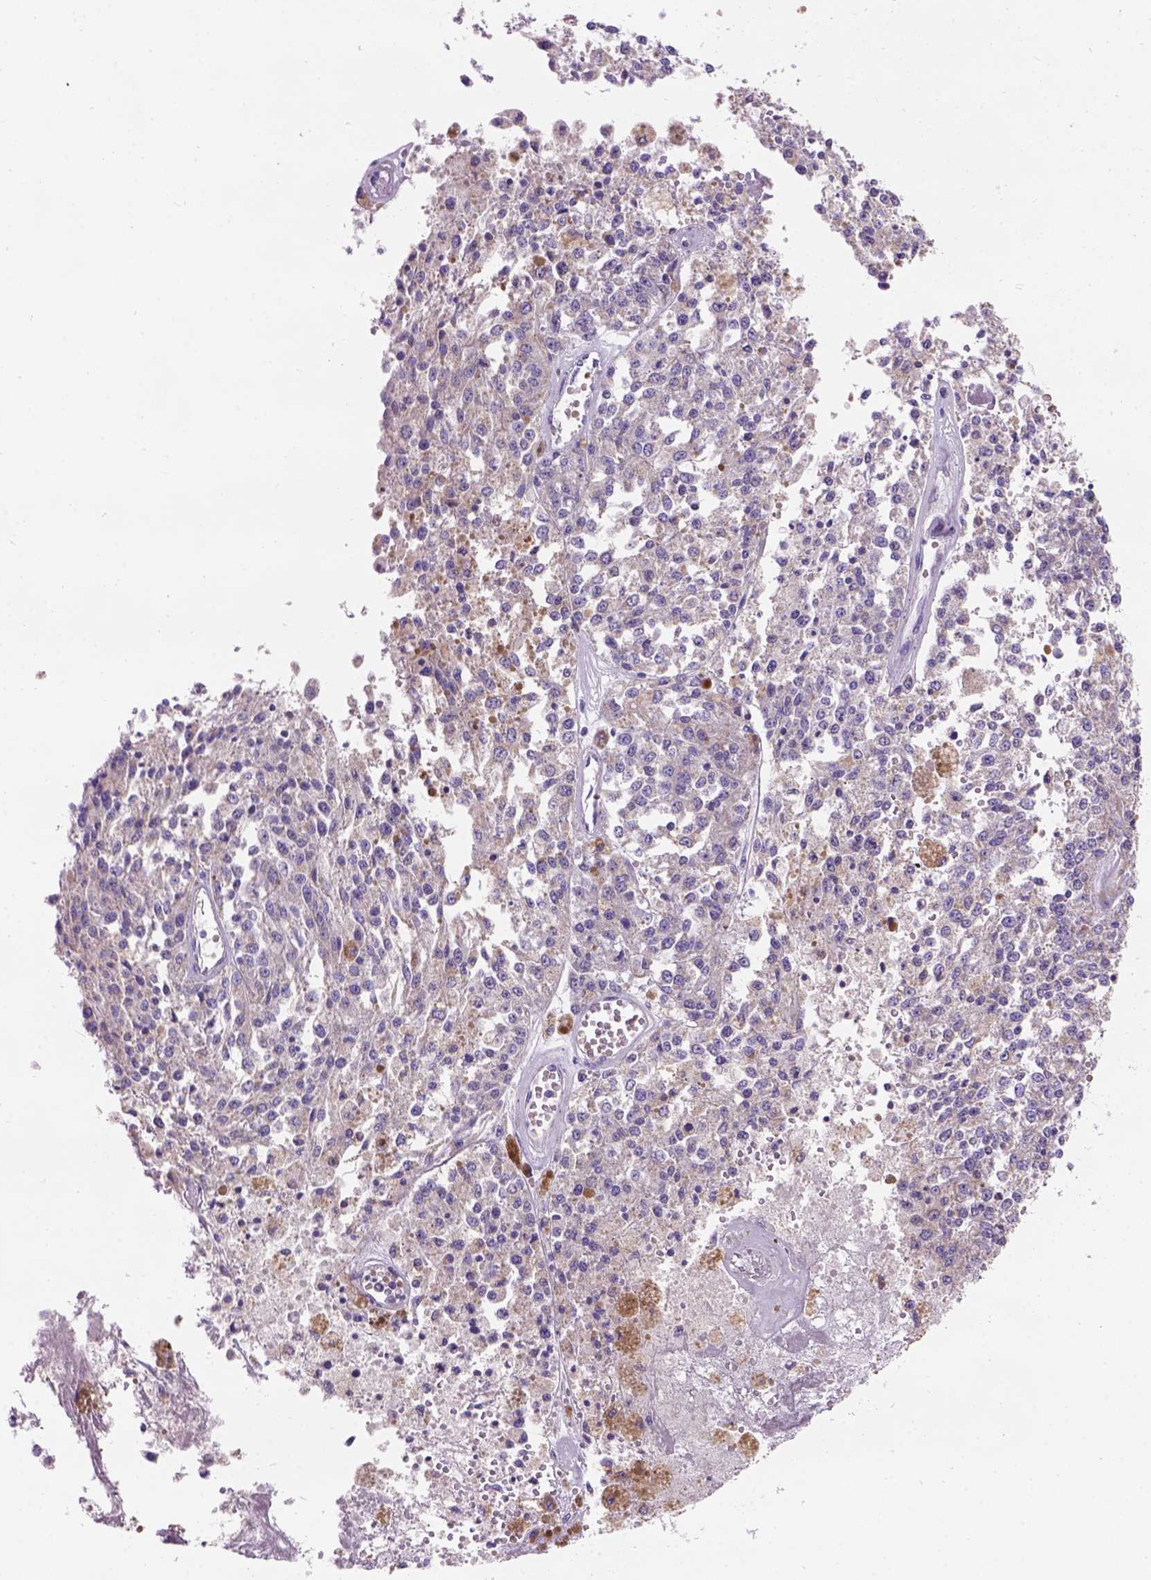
{"staining": {"intensity": "negative", "quantity": "none", "location": "none"}, "tissue": "melanoma", "cell_type": "Tumor cells", "image_type": "cancer", "snomed": [{"axis": "morphology", "description": "Malignant melanoma, Metastatic site"}, {"axis": "topography", "description": "Lymph node"}], "caption": "Tumor cells are negative for protein expression in human malignant melanoma (metastatic site). (DAB (3,3'-diaminobenzidine) immunohistochemistry with hematoxylin counter stain).", "gene": "L2HGDH", "patient": {"sex": "female", "age": 64}}